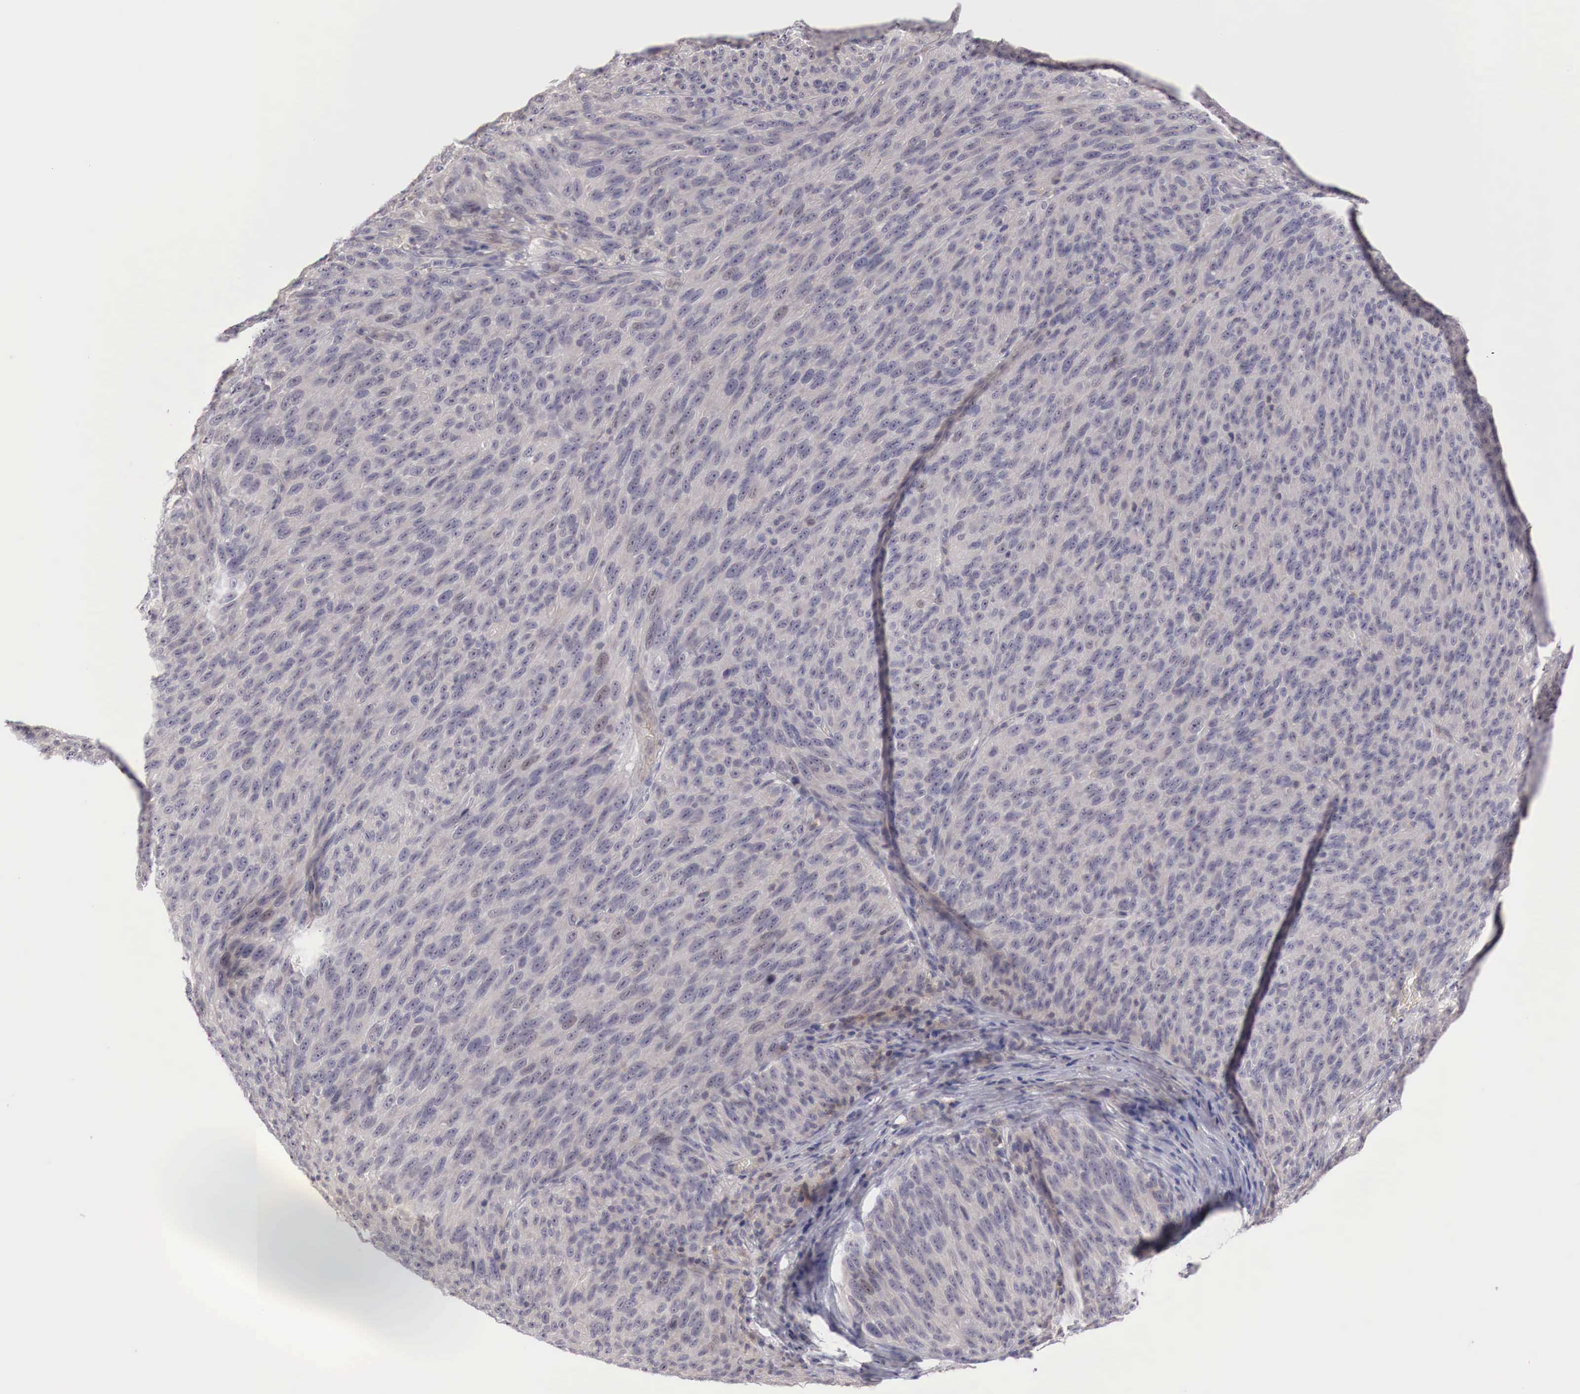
{"staining": {"intensity": "negative", "quantity": "none", "location": "none"}, "tissue": "melanoma", "cell_type": "Tumor cells", "image_type": "cancer", "snomed": [{"axis": "morphology", "description": "Malignant melanoma, NOS"}, {"axis": "topography", "description": "Skin"}], "caption": "There is no significant staining in tumor cells of malignant melanoma. Brightfield microscopy of immunohistochemistry stained with DAB (brown) and hematoxylin (blue), captured at high magnification.", "gene": "GATA1", "patient": {"sex": "male", "age": 76}}